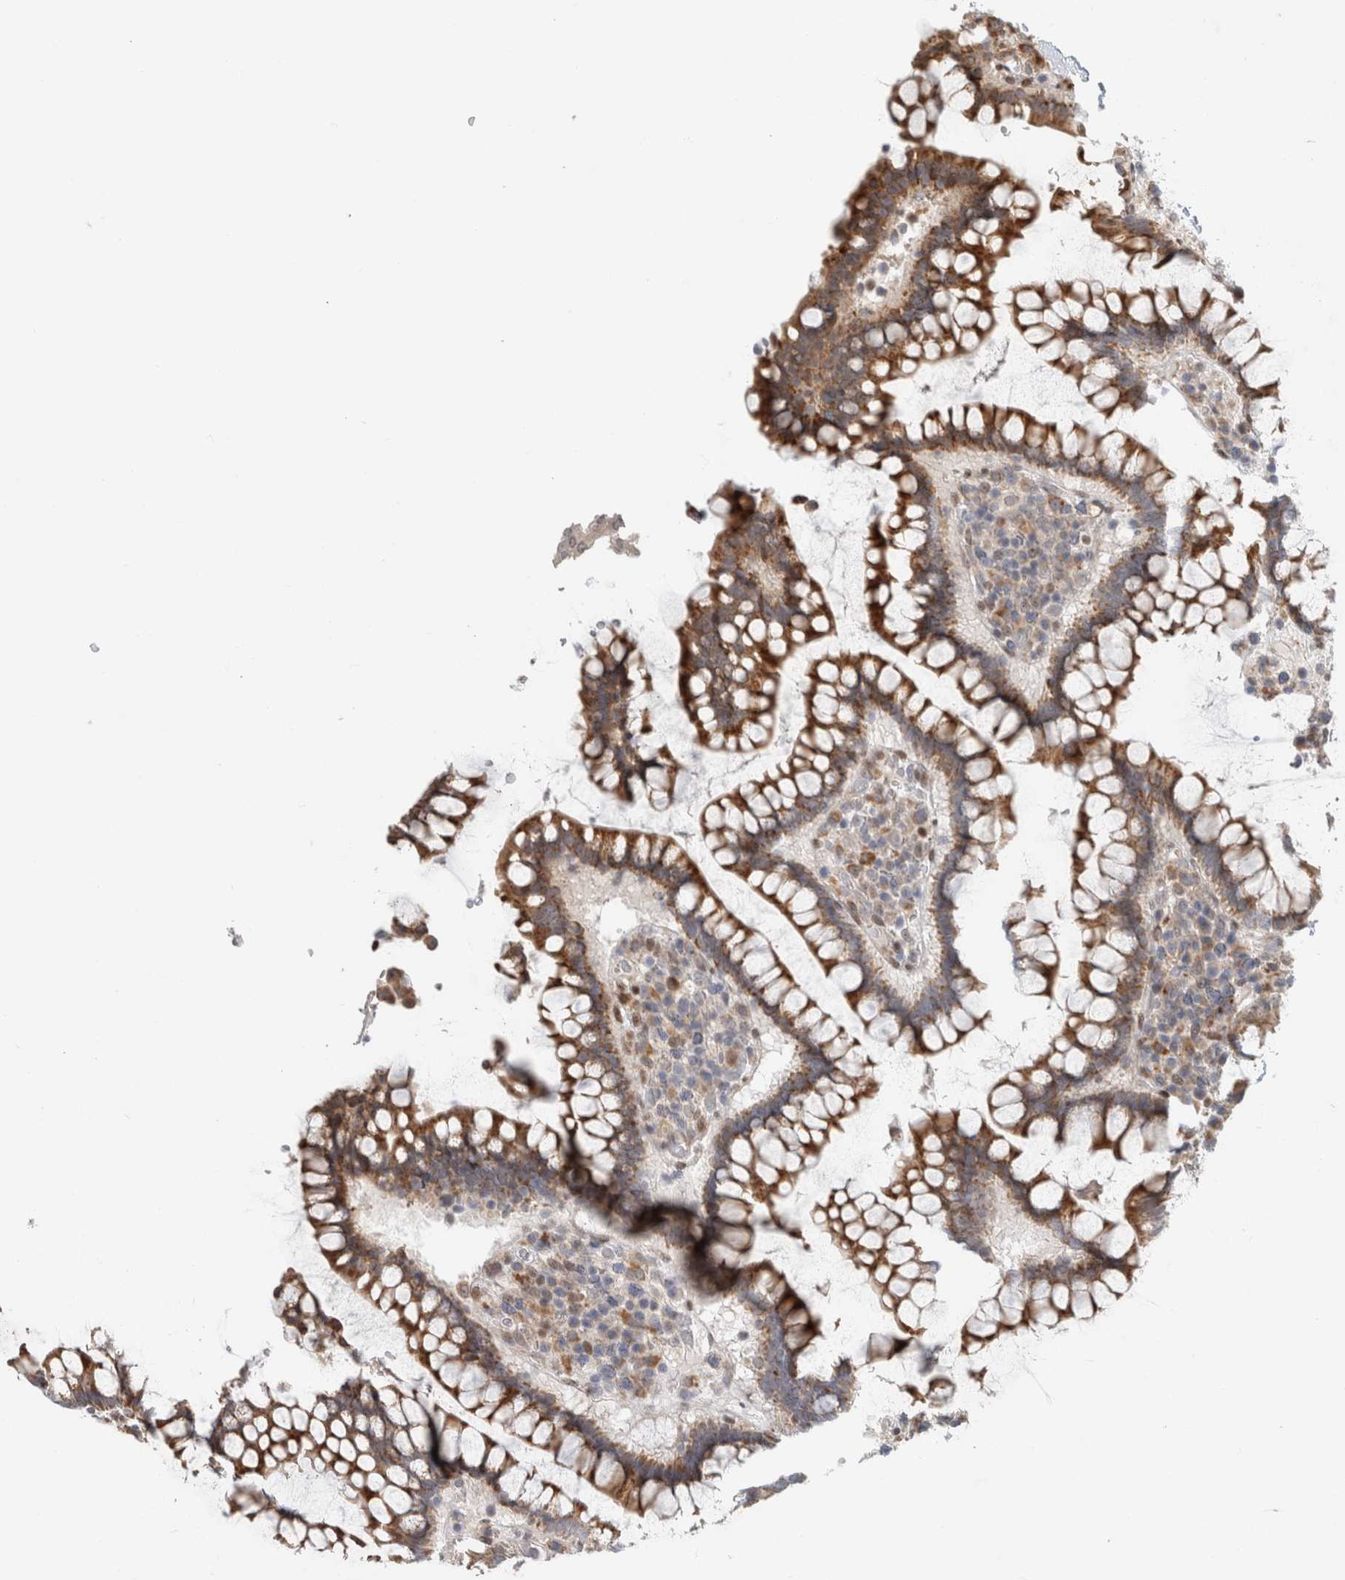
{"staining": {"intensity": "weak", "quantity": "25%-75%", "location": "nuclear"}, "tissue": "colon", "cell_type": "Endothelial cells", "image_type": "normal", "snomed": [{"axis": "morphology", "description": "Normal tissue, NOS"}, {"axis": "topography", "description": "Colon"}], "caption": "DAB immunohistochemical staining of unremarkable human colon displays weak nuclear protein expression in approximately 25%-75% of endothelial cells. The protein is shown in brown color, while the nuclei are stained blue.", "gene": "NAB2", "patient": {"sex": "female", "age": 79}}